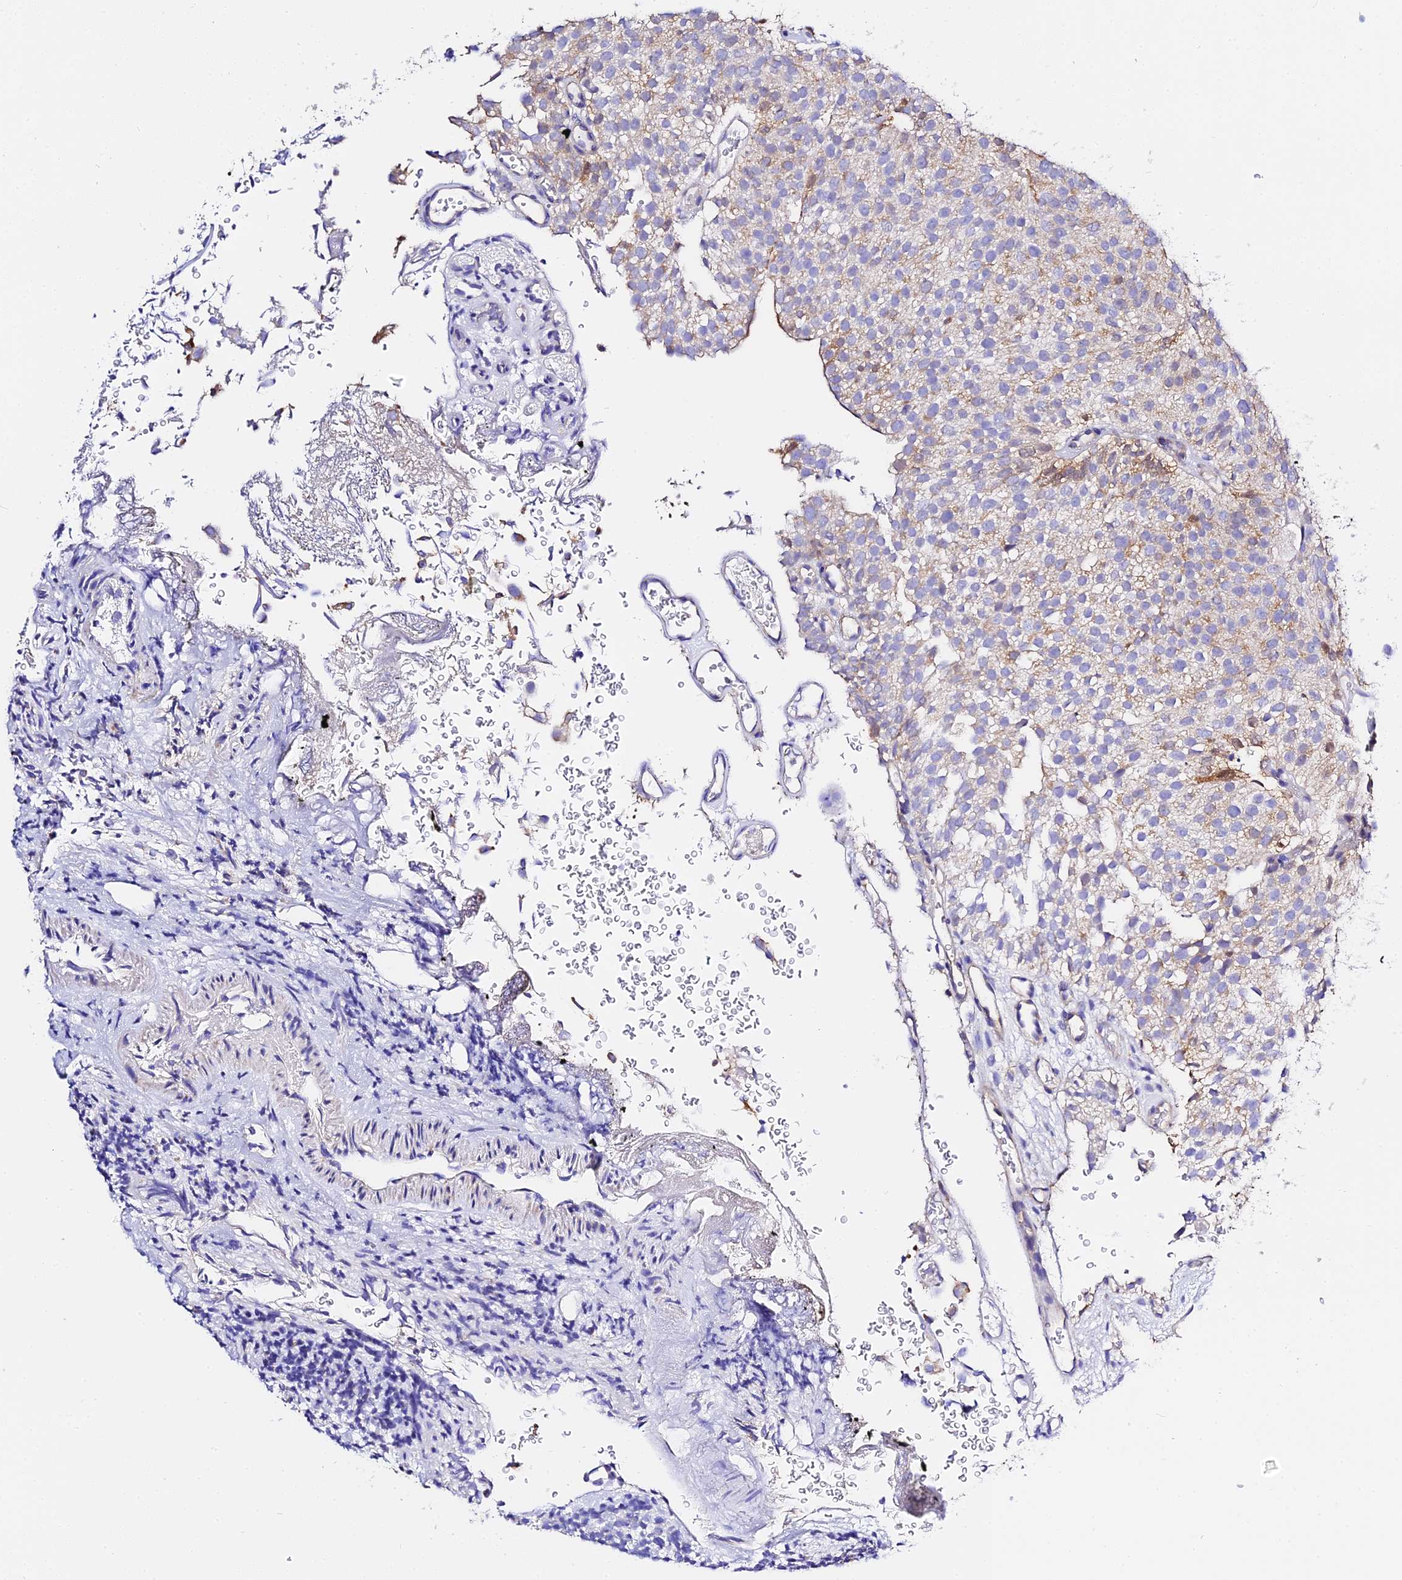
{"staining": {"intensity": "moderate", "quantity": "<25%", "location": "cytoplasmic/membranous"}, "tissue": "urothelial cancer", "cell_type": "Tumor cells", "image_type": "cancer", "snomed": [{"axis": "morphology", "description": "Urothelial carcinoma, Low grade"}, {"axis": "topography", "description": "Urinary bladder"}], "caption": "Brown immunohistochemical staining in human urothelial carcinoma (low-grade) shows moderate cytoplasmic/membranous staining in approximately <25% of tumor cells.", "gene": "ZNF573", "patient": {"sex": "male", "age": 78}}